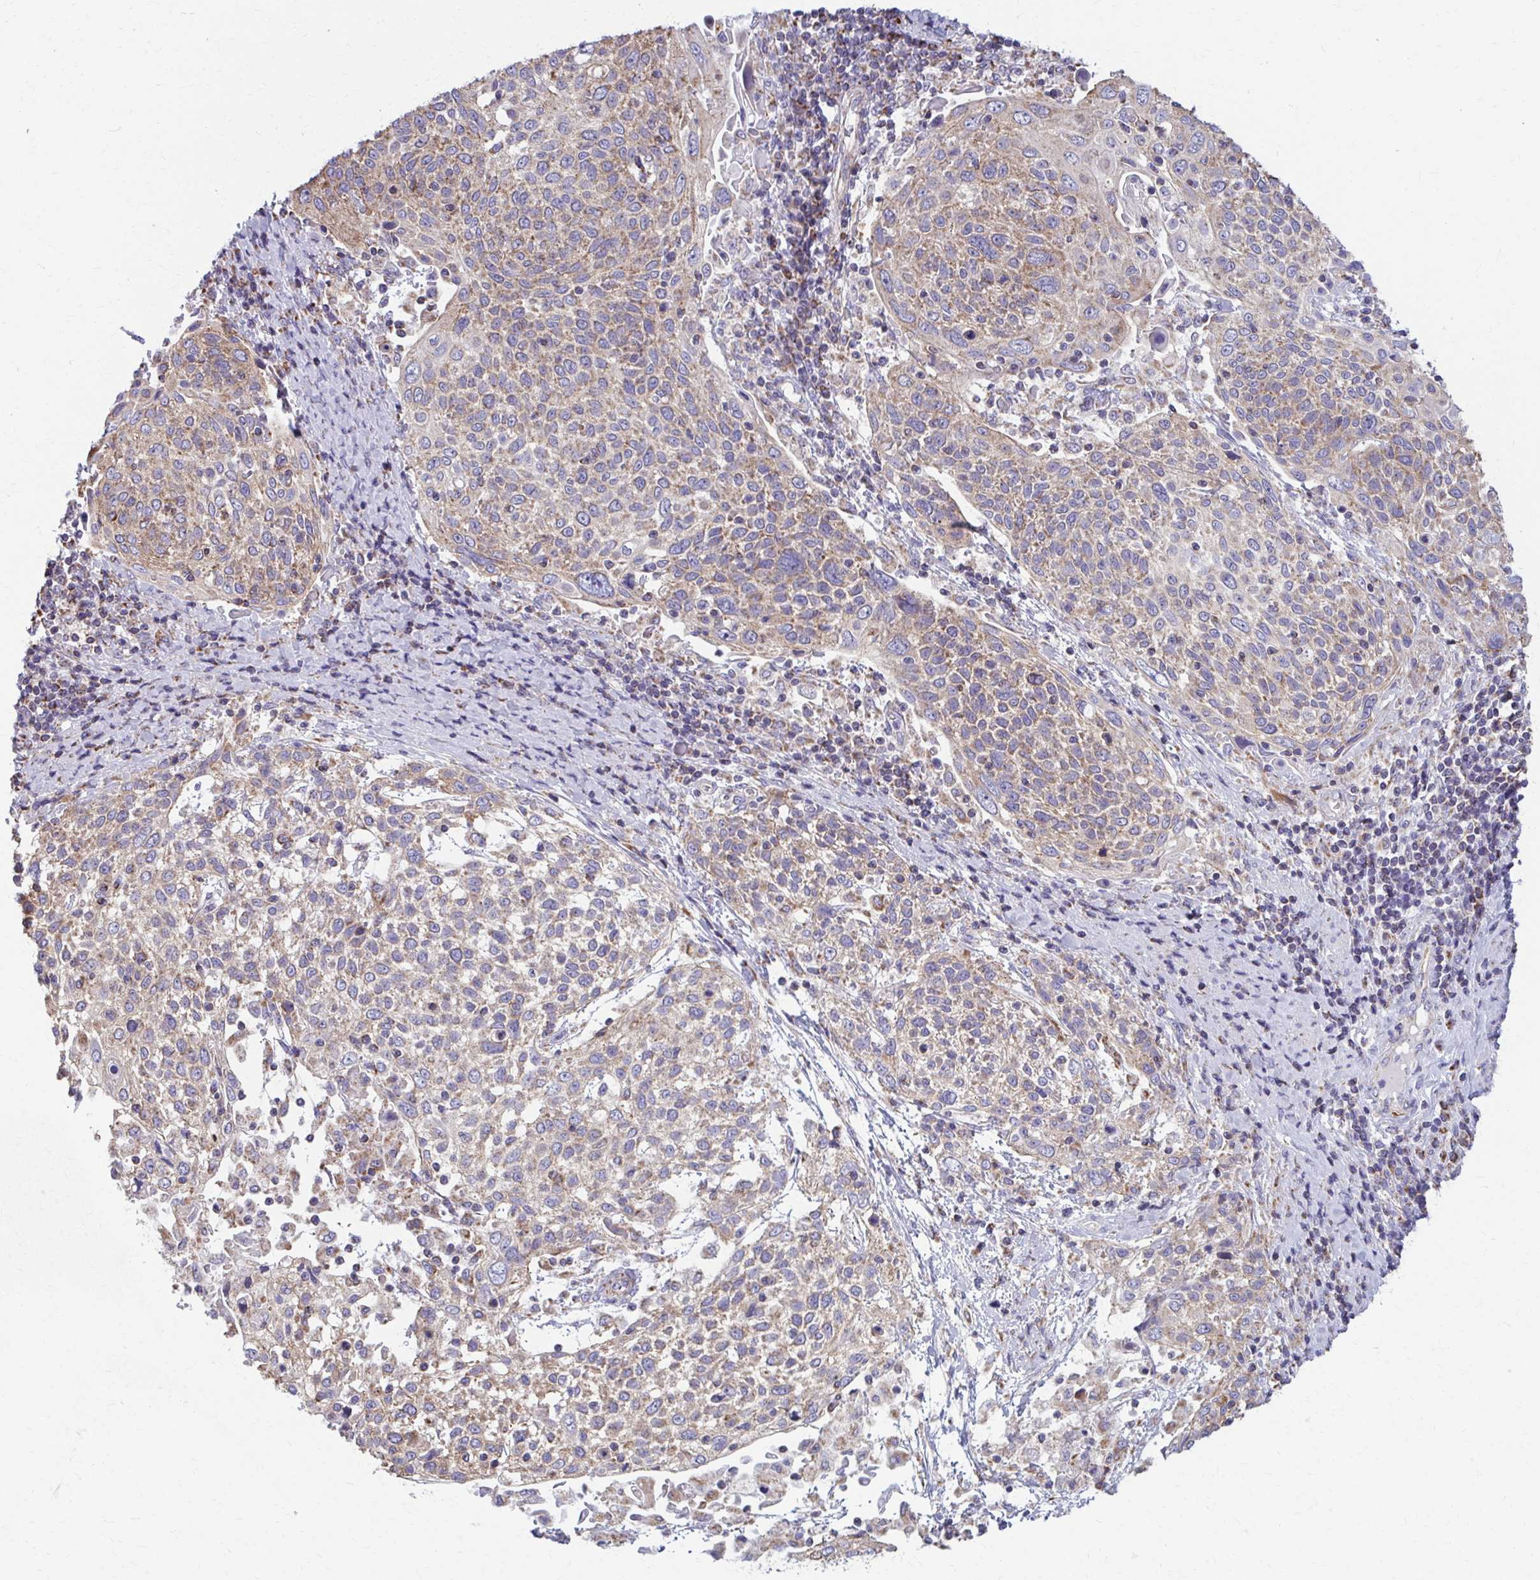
{"staining": {"intensity": "weak", "quantity": ">75%", "location": "cytoplasmic/membranous"}, "tissue": "cervical cancer", "cell_type": "Tumor cells", "image_type": "cancer", "snomed": [{"axis": "morphology", "description": "Squamous cell carcinoma, NOS"}, {"axis": "topography", "description": "Cervix"}], "caption": "Cervical squamous cell carcinoma stained with a protein marker reveals weak staining in tumor cells.", "gene": "RCC1L", "patient": {"sex": "female", "age": 61}}